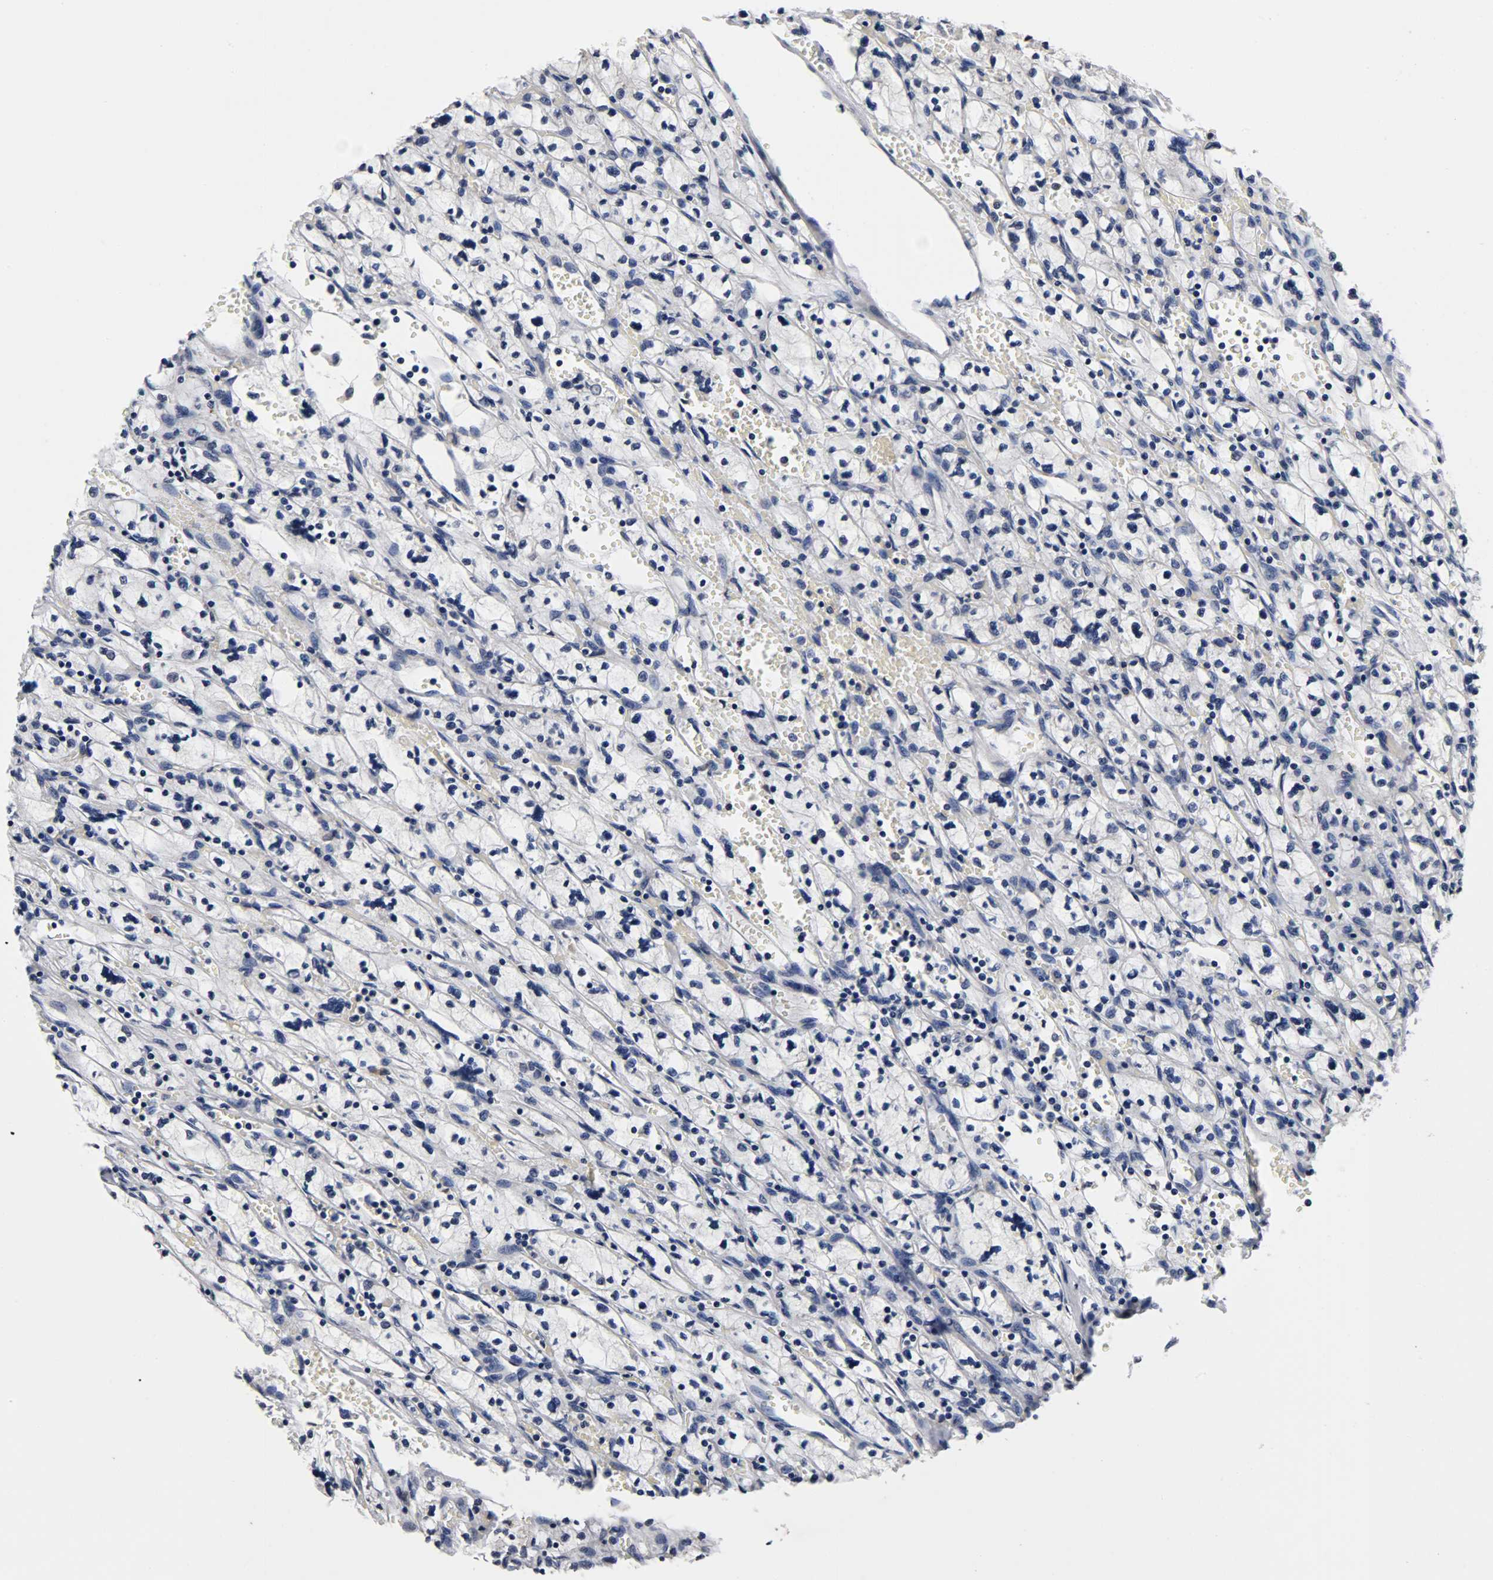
{"staining": {"intensity": "negative", "quantity": "none", "location": "none"}, "tissue": "renal cancer", "cell_type": "Tumor cells", "image_type": "cancer", "snomed": [{"axis": "morphology", "description": "Adenocarcinoma, NOS"}, {"axis": "topography", "description": "Kidney"}], "caption": "Immunohistochemistry (IHC) micrograph of neoplastic tissue: renal cancer (adenocarcinoma) stained with DAB displays no significant protein staining in tumor cells.", "gene": "ERCC2", "patient": {"sex": "female", "age": 83}}